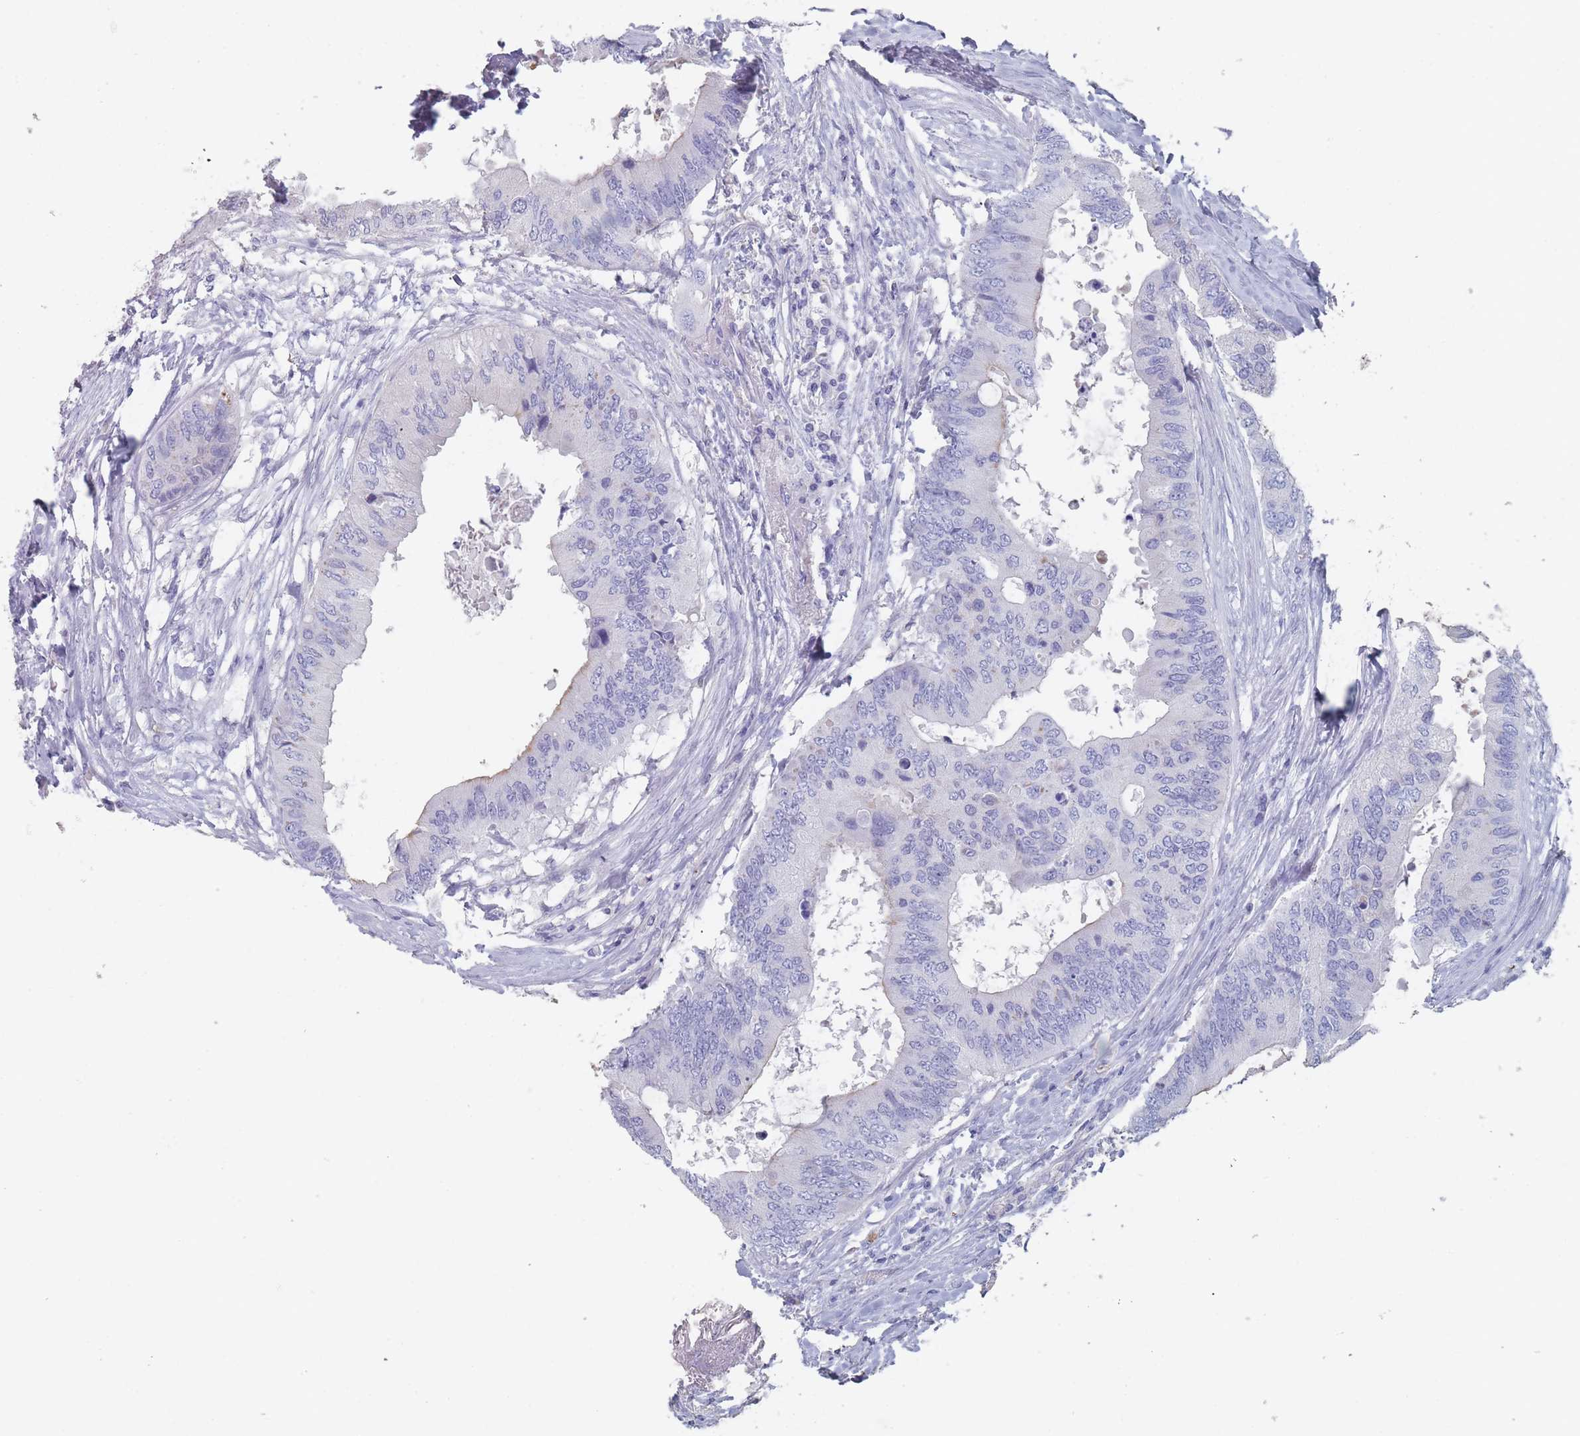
{"staining": {"intensity": "negative", "quantity": "none", "location": "none"}, "tissue": "colorectal cancer", "cell_type": "Tumor cells", "image_type": "cancer", "snomed": [{"axis": "morphology", "description": "Adenocarcinoma, NOS"}, {"axis": "topography", "description": "Colon"}], "caption": "IHC image of neoplastic tissue: colorectal cancer stained with DAB reveals no significant protein positivity in tumor cells. The staining is performed using DAB (3,3'-diaminobenzidine) brown chromogen with nuclei counter-stained in using hematoxylin.", "gene": "ATP1A3", "patient": {"sex": "male", "age": 71}}